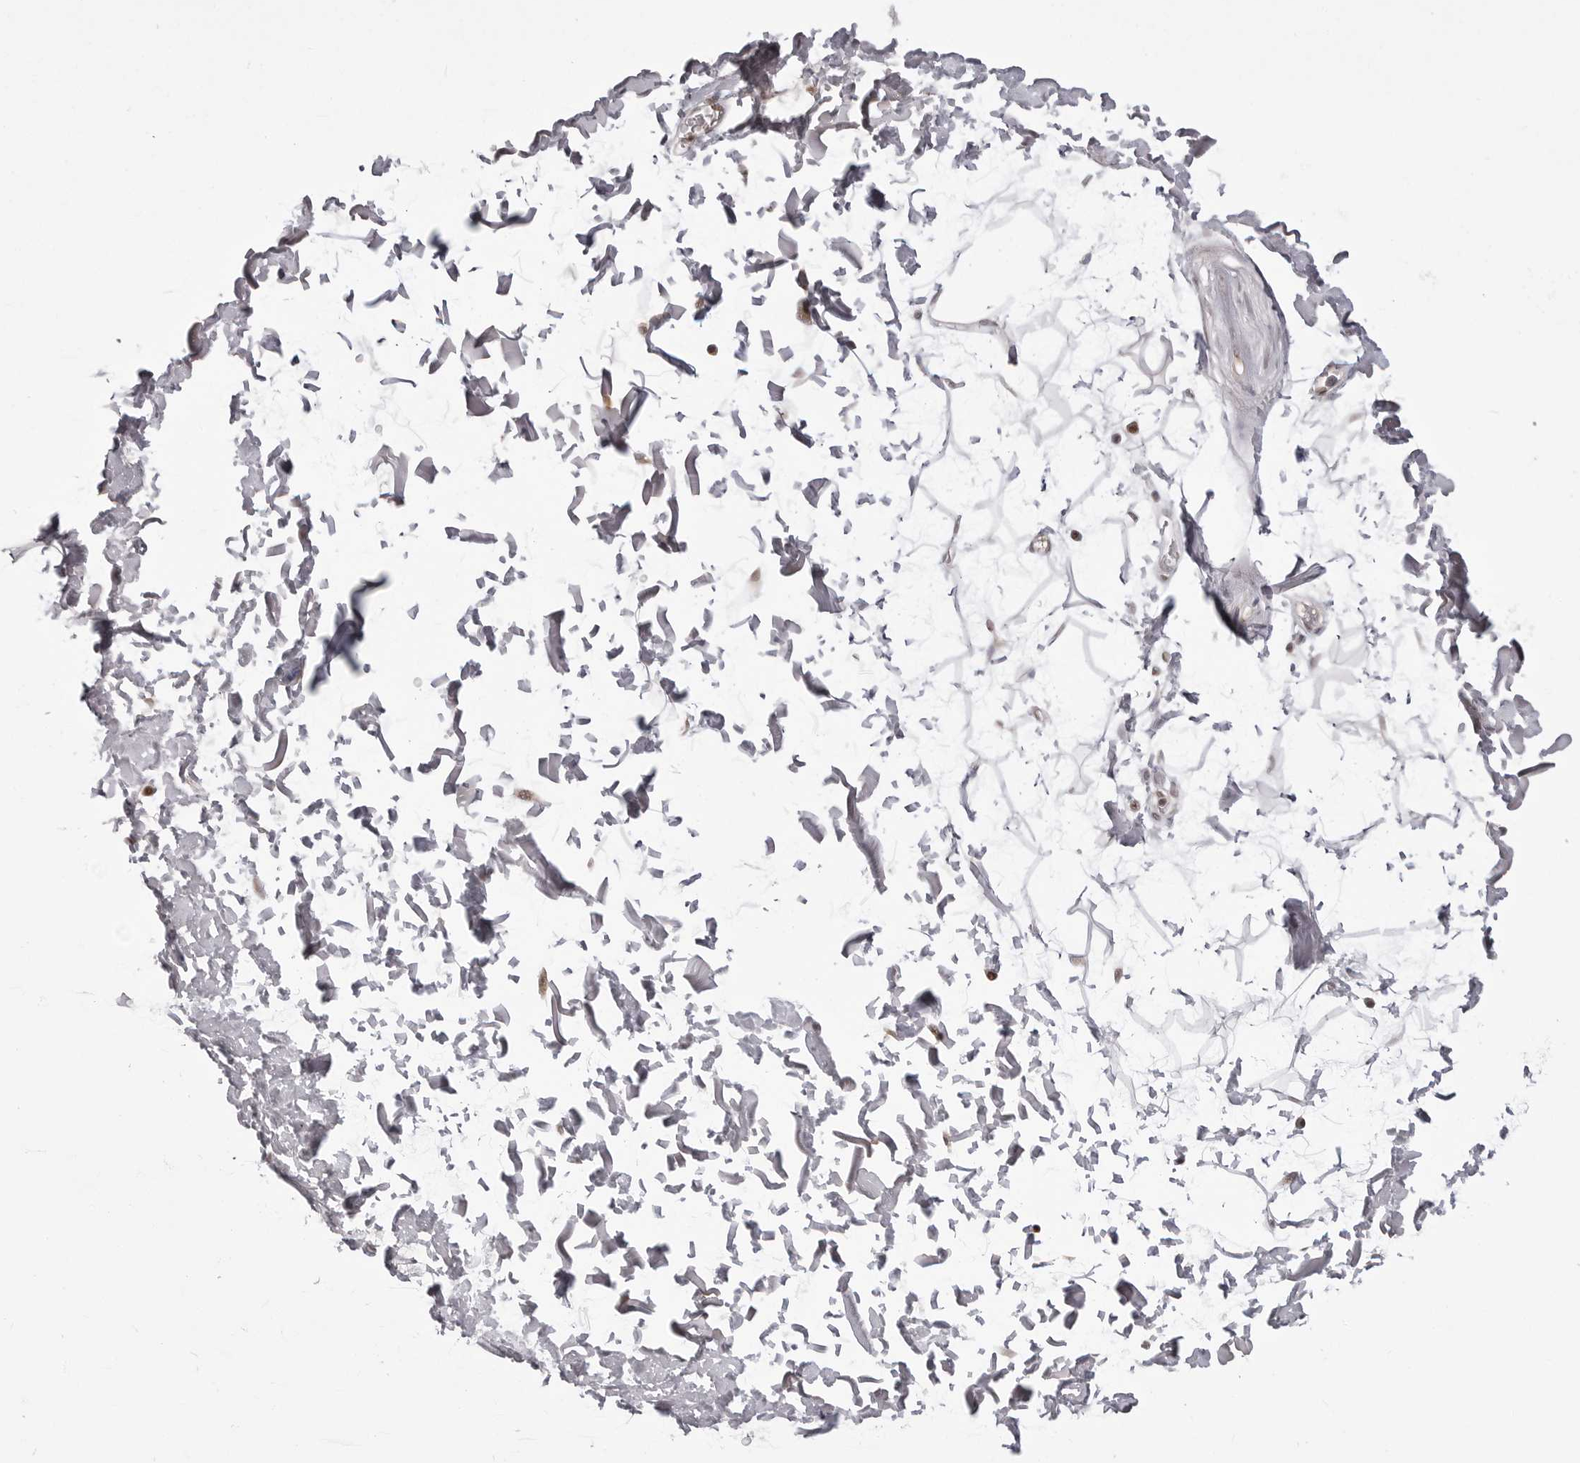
{"staining": {"intensity": "negative", "quantity": "none", "location": "none"}, "tissue": "adipose tissue", "cell_type": "Adipocytes", "image_type": "normal", "snomed": [{"axis": "morphology", "description": "Normal tissue, NOS"}, {"axis": "topography", "description": "Soft tissue"}], "caption": "Protein analysis of unremarkable adipose tissue demonstrates no significant expression in adipocytes.", "gene": "PHF3", "patient": {"sex": "male", "age": 72}}